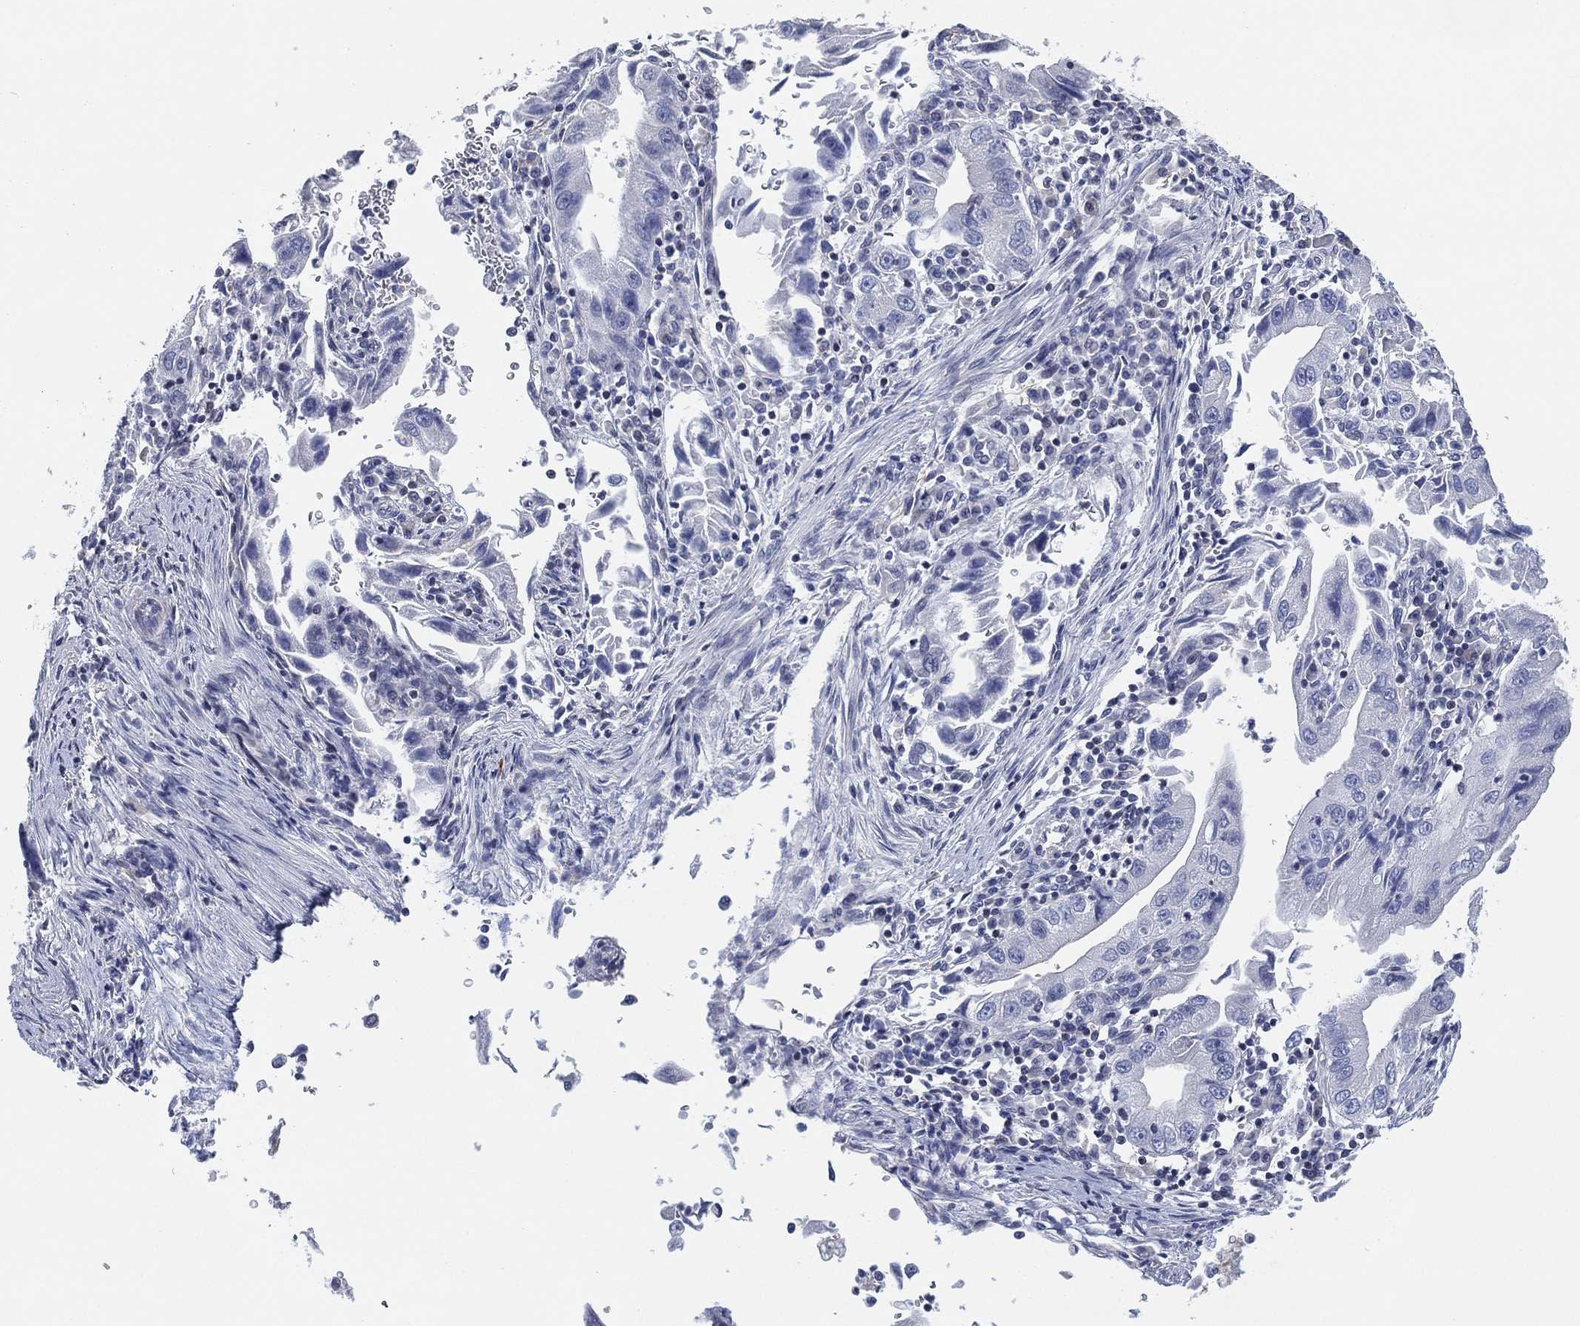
{"staining": {"intensity": "negative", "quantity": "none", "location": "none"}, "tissue": "stomach cancer", "cell_type": "Tumor cells", "image_type": "cancer", "snomed": [{"axis": "morphology", "description": "Adenocarcinoma, NOS"}, {"axis": "topography", "description": "Stomach"}], "caption": "High power microscopy histopathology image of an IHC image of stomach cancer, revealing no significant positivity in tumor cells. Brightfield microscopy of immunohistochemistry (IHC) stained with DAB (3,3'-diaminobenzidine) (brown) and hematoxylin (blue), captured at high magnification.", "gene": "CFTR", "patient": {"sex": "male", "age": 76}}